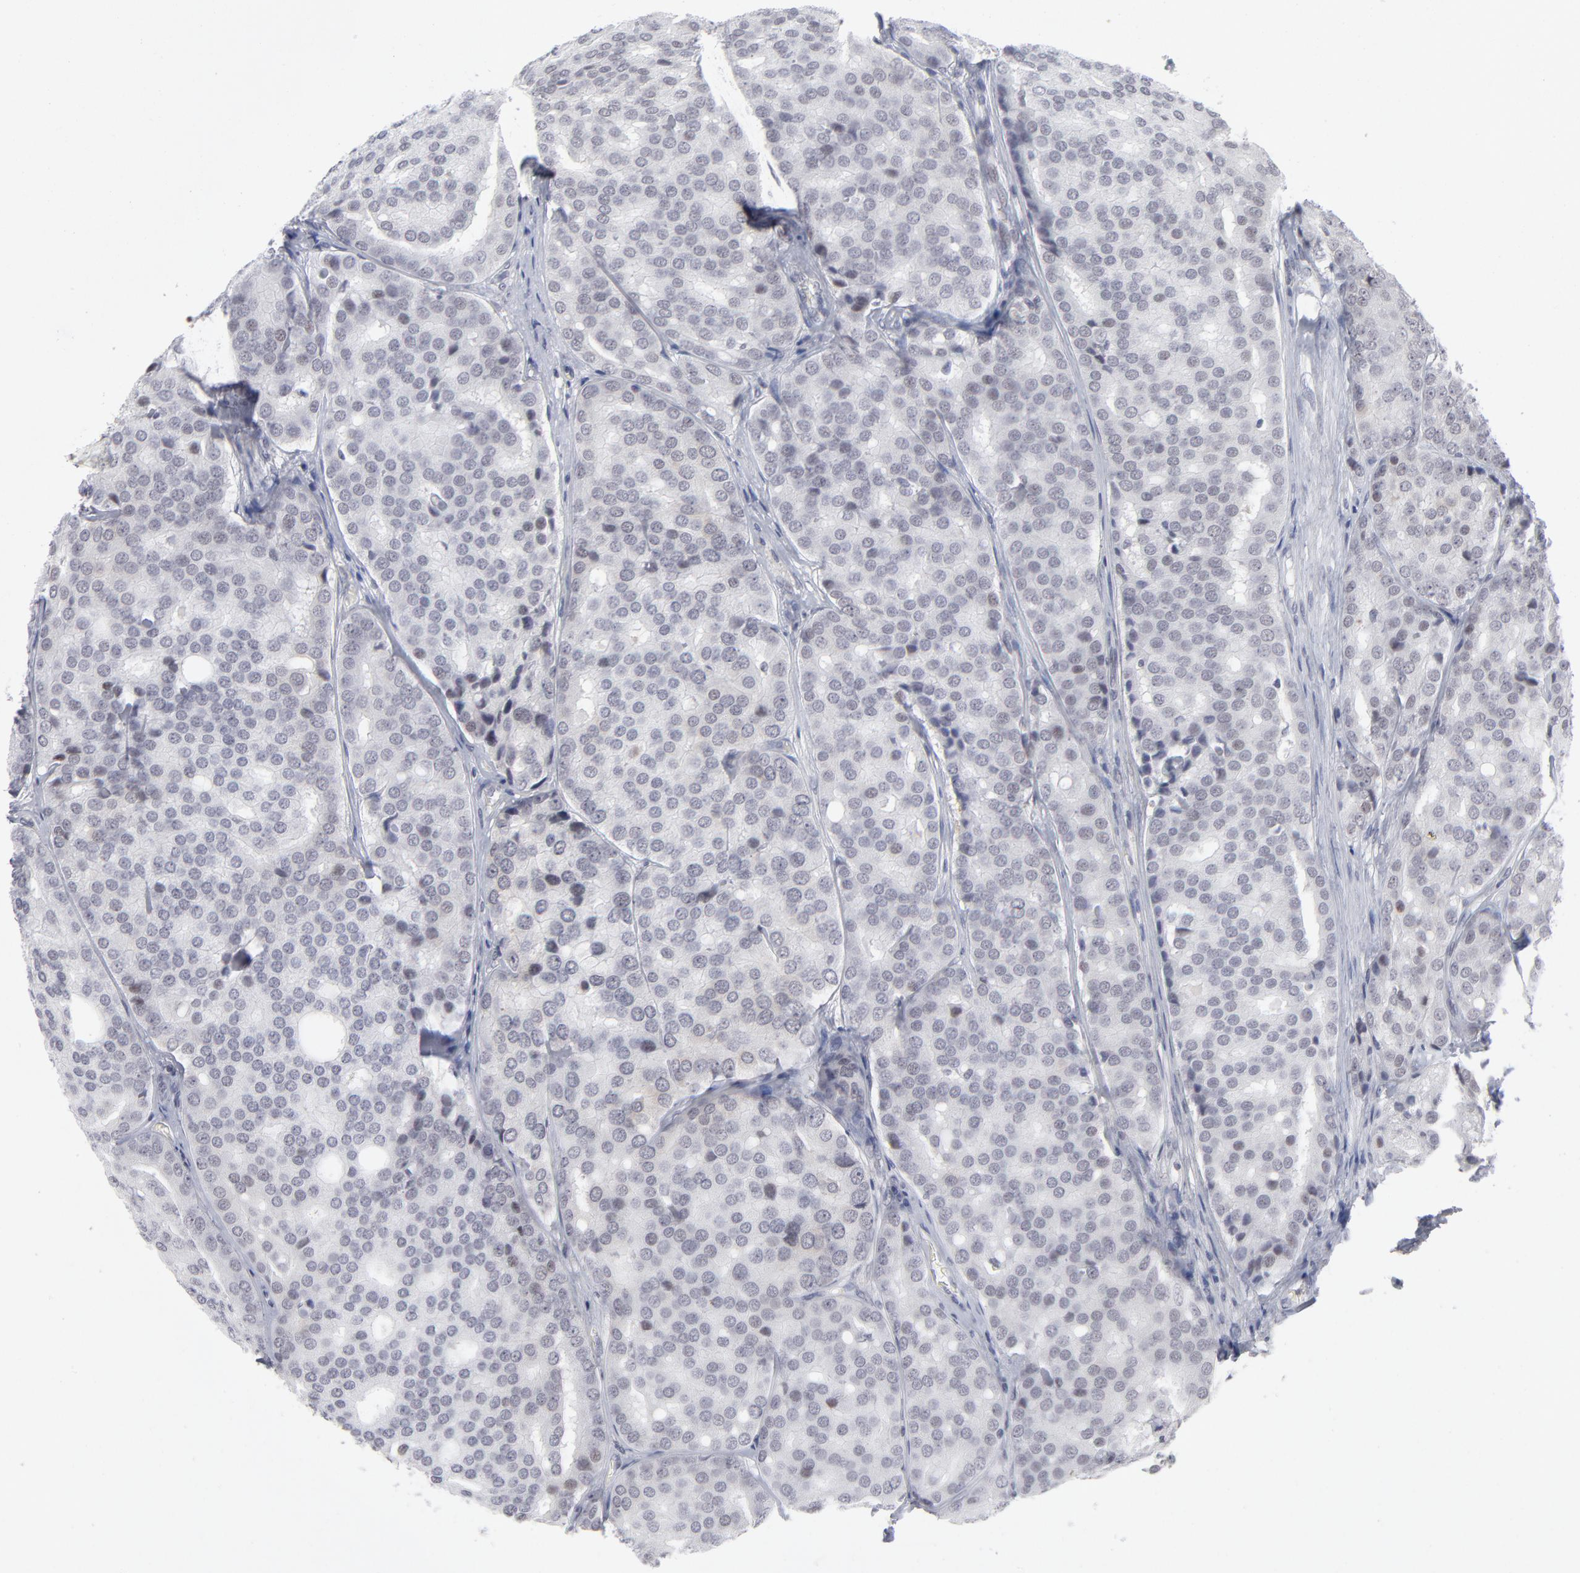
{"staining": {"intensity": "negative", "quantity": "none", "location": "none"}, "tissue": "prostate cancer", "cell_type": "Tumor cells", "image_type": "cancer", "snomed": [{"axis": "morphology", "description": "Adenocarcinoma, High grade"}, {"axis": "topography", "description": "Prostate"}], "caption": "Prostate cancer (high-grade adenocarcinoma) was stained to show a protein in brown. There is no significant expression in tumor cells.", "gene": "CCR2", "patient": {"sex": "male", "age": 64}}